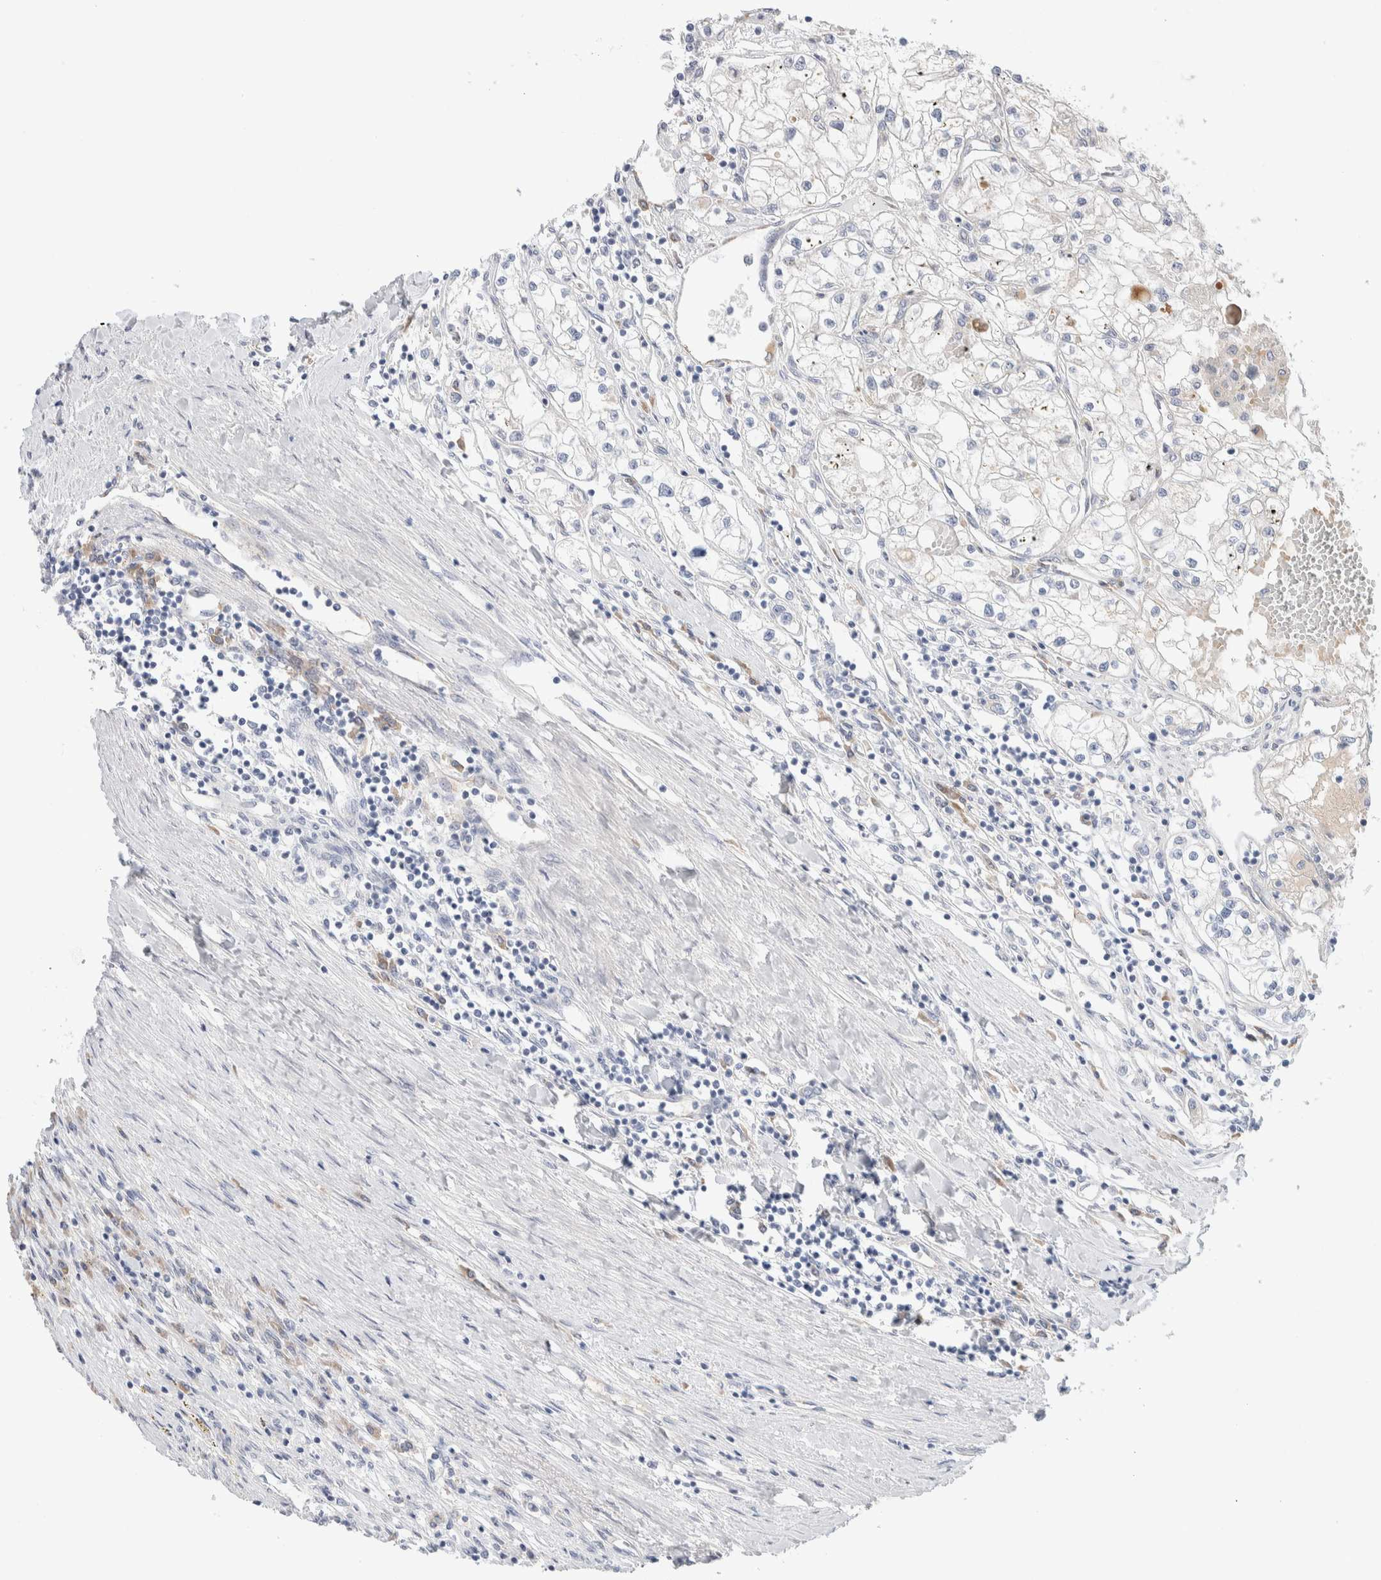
{"staining": {"intensity": "negative", "quantity": "none", "location": "none"}, "tissue": "renal cancer", "cell_type": "Tumor cells", "image_type": "cancer", "snomed": [{"axis": "morphology", "description": "Adenocarcinoma, NOS"}, {"axis": "topography", "description": "Kidney"}], "caption": "The histopathology image demonstrates no staining of tumor cells in renal cancer (adenocarcinoma).", "gene": "RUSF1", "patient": {"sex": "male", "age": 68}}